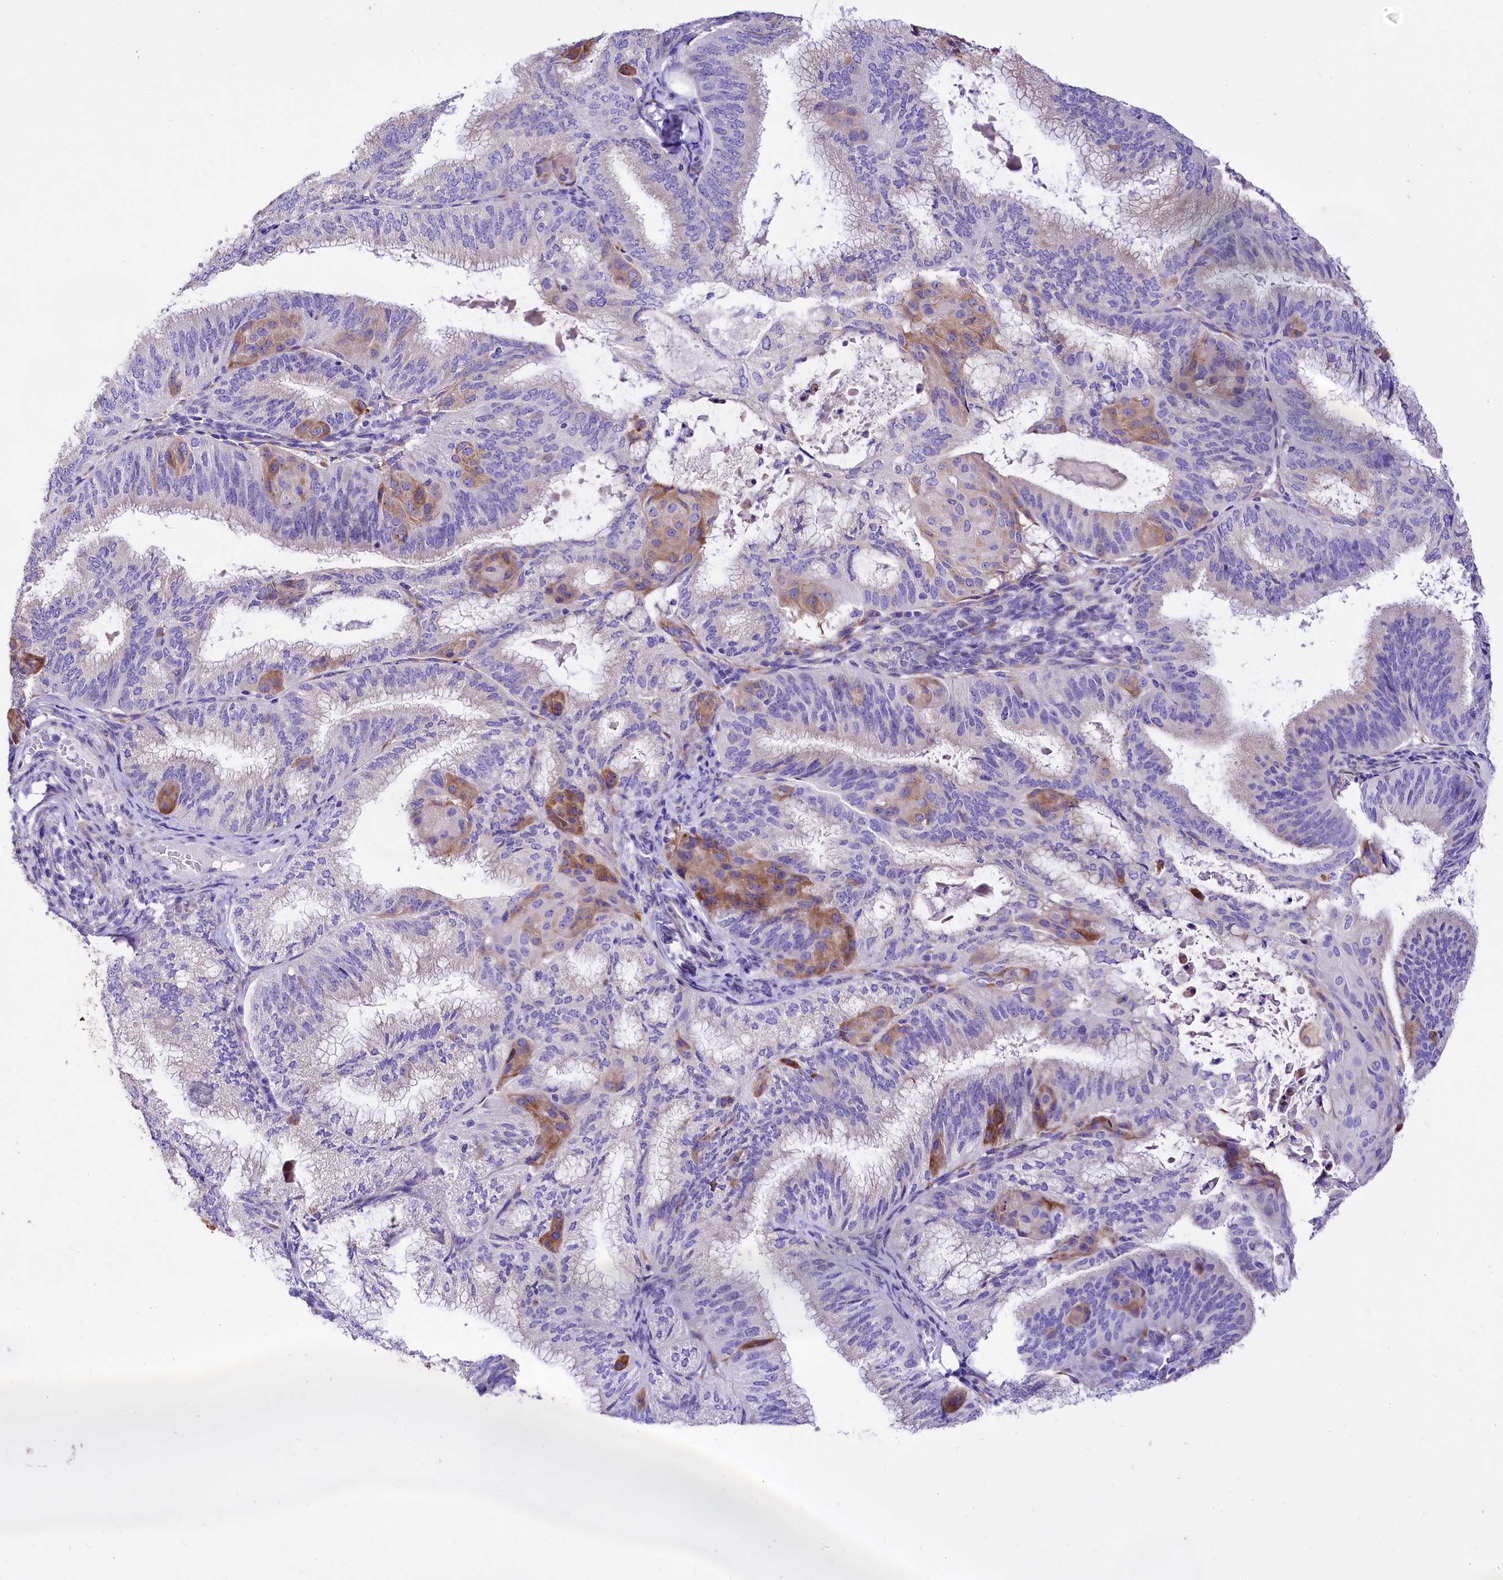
{"staining": {"intensity": "moderate", "quantity": "<25%", "location": "cytoplasmic/membranous"}, "tissue": "endometrial cancer", "cell_type": "Tumor cells", "image_type": "cancer", "snomed": [{"axis": "morphology", "description": "Adenocarcinoma, NOS"}, {"axis": "topography", "description": "Endometrium"}], "caption": "IHC histopathology image of endometrial cancer (adenocarcinoma) stained for a protein (brown), which displays low levels of moderate cytoplasmic/membranous expression in approximately <25% of tumor cells.", "gene": "A2ML1", "patient": {"sex": "female", "age": 49}}